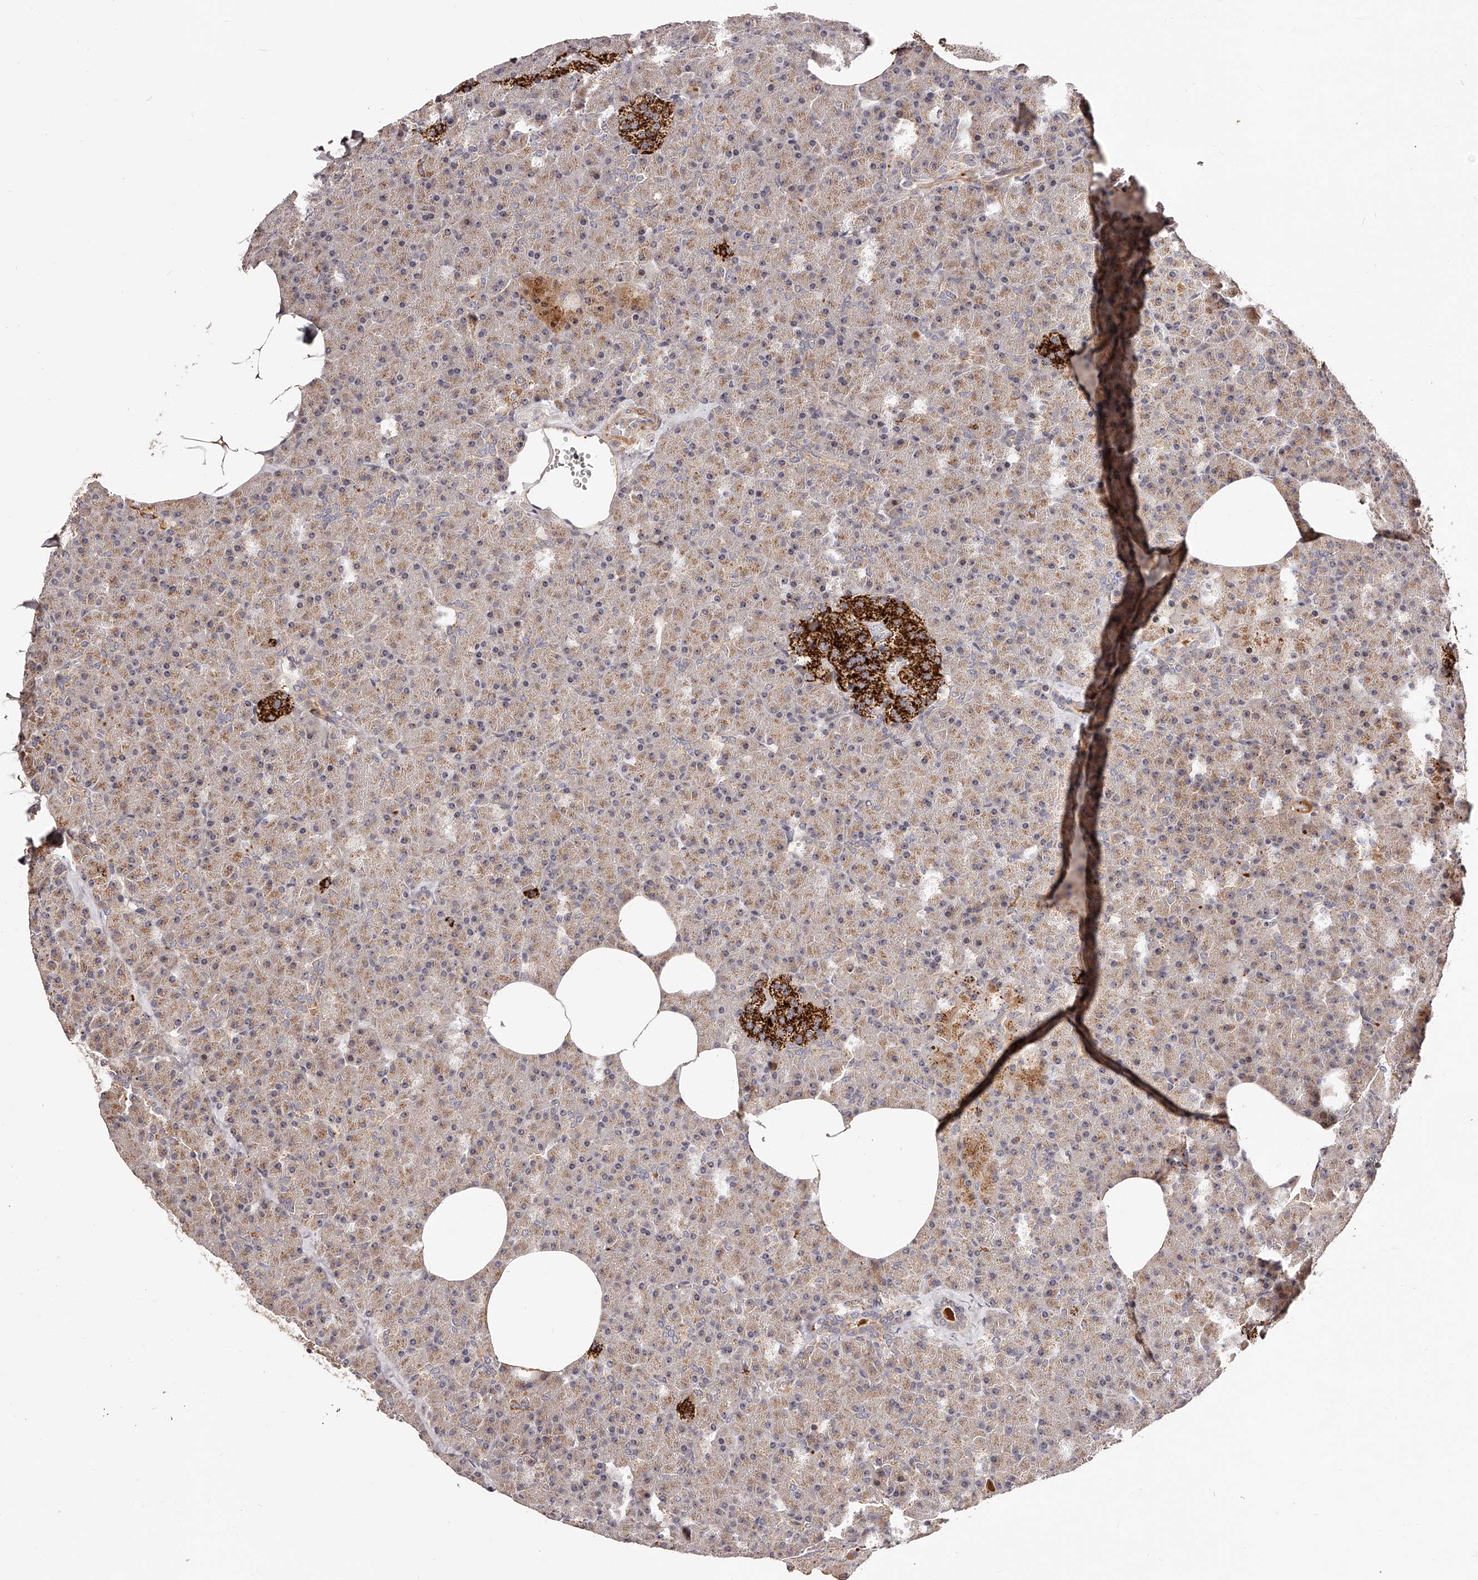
{"staining": {"intensity": "weak", "quantity": "25%-75%", "location": "cytoplasmic/membranous"}, "tissue": "pancreas", "cell_type": "Exocrine glandular cells", "image_type": "normal", "snomed": [{"axis": "morphology", "description": "Normal tissue, NOS"}, {"axis": "morphology", "description": "Carcinoid, malignant, NOS"}, {"axis": "topography", "description": "Pancreas"}], "caption": "Approximately 25%-75% of exocrine glandular cells in benign human pancreas exhibit weak cytoplasmic/membranous protein expression as visualized by brown immunohistochemical staining.", "gene": "ZNF502", "patient": {"sex": "female", "age": 35}}